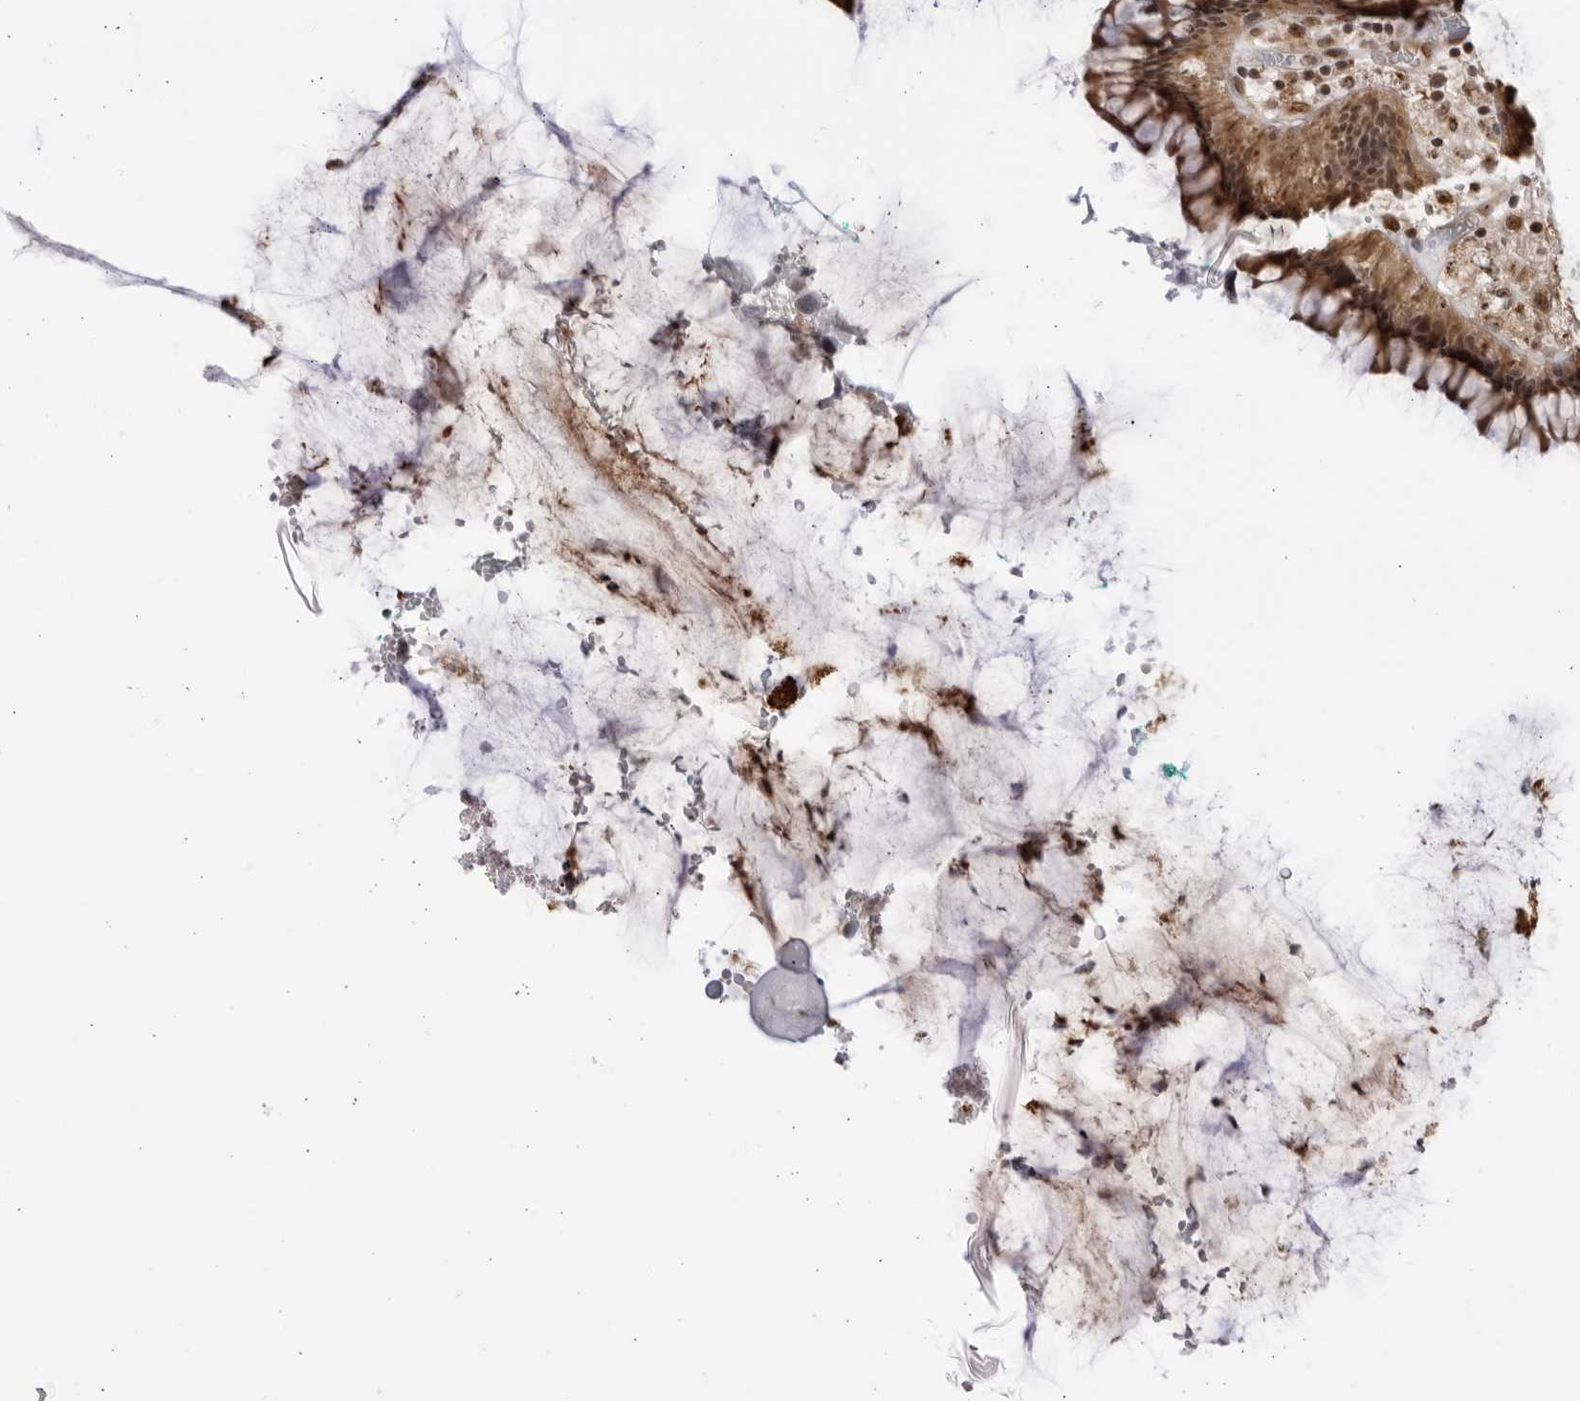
{"staining": {"intensity": "moderate", "quantity": ">75%", "location": "cytoplasmic/membranous,nuclear"}, "tissue": "rectum", "cell_type": "Glandular cells", "image_type": "normal", "snomed": [{"axis": "morphology", "description": "Normal tissue, NOS"}, {"axis": "topography", "description": "Rectum"}], "caption": "Protein positivity by immunohistochemistry shows moderate cytoplasmic/membranous,nuclear expression in about >75% of glandular cells in unremarkable rectum. (brown staining indicates protein expression, while blue staining denotes nuclei).", "gene": "RASGEF1C", "patient": {"sex": "male", "age": 51}}